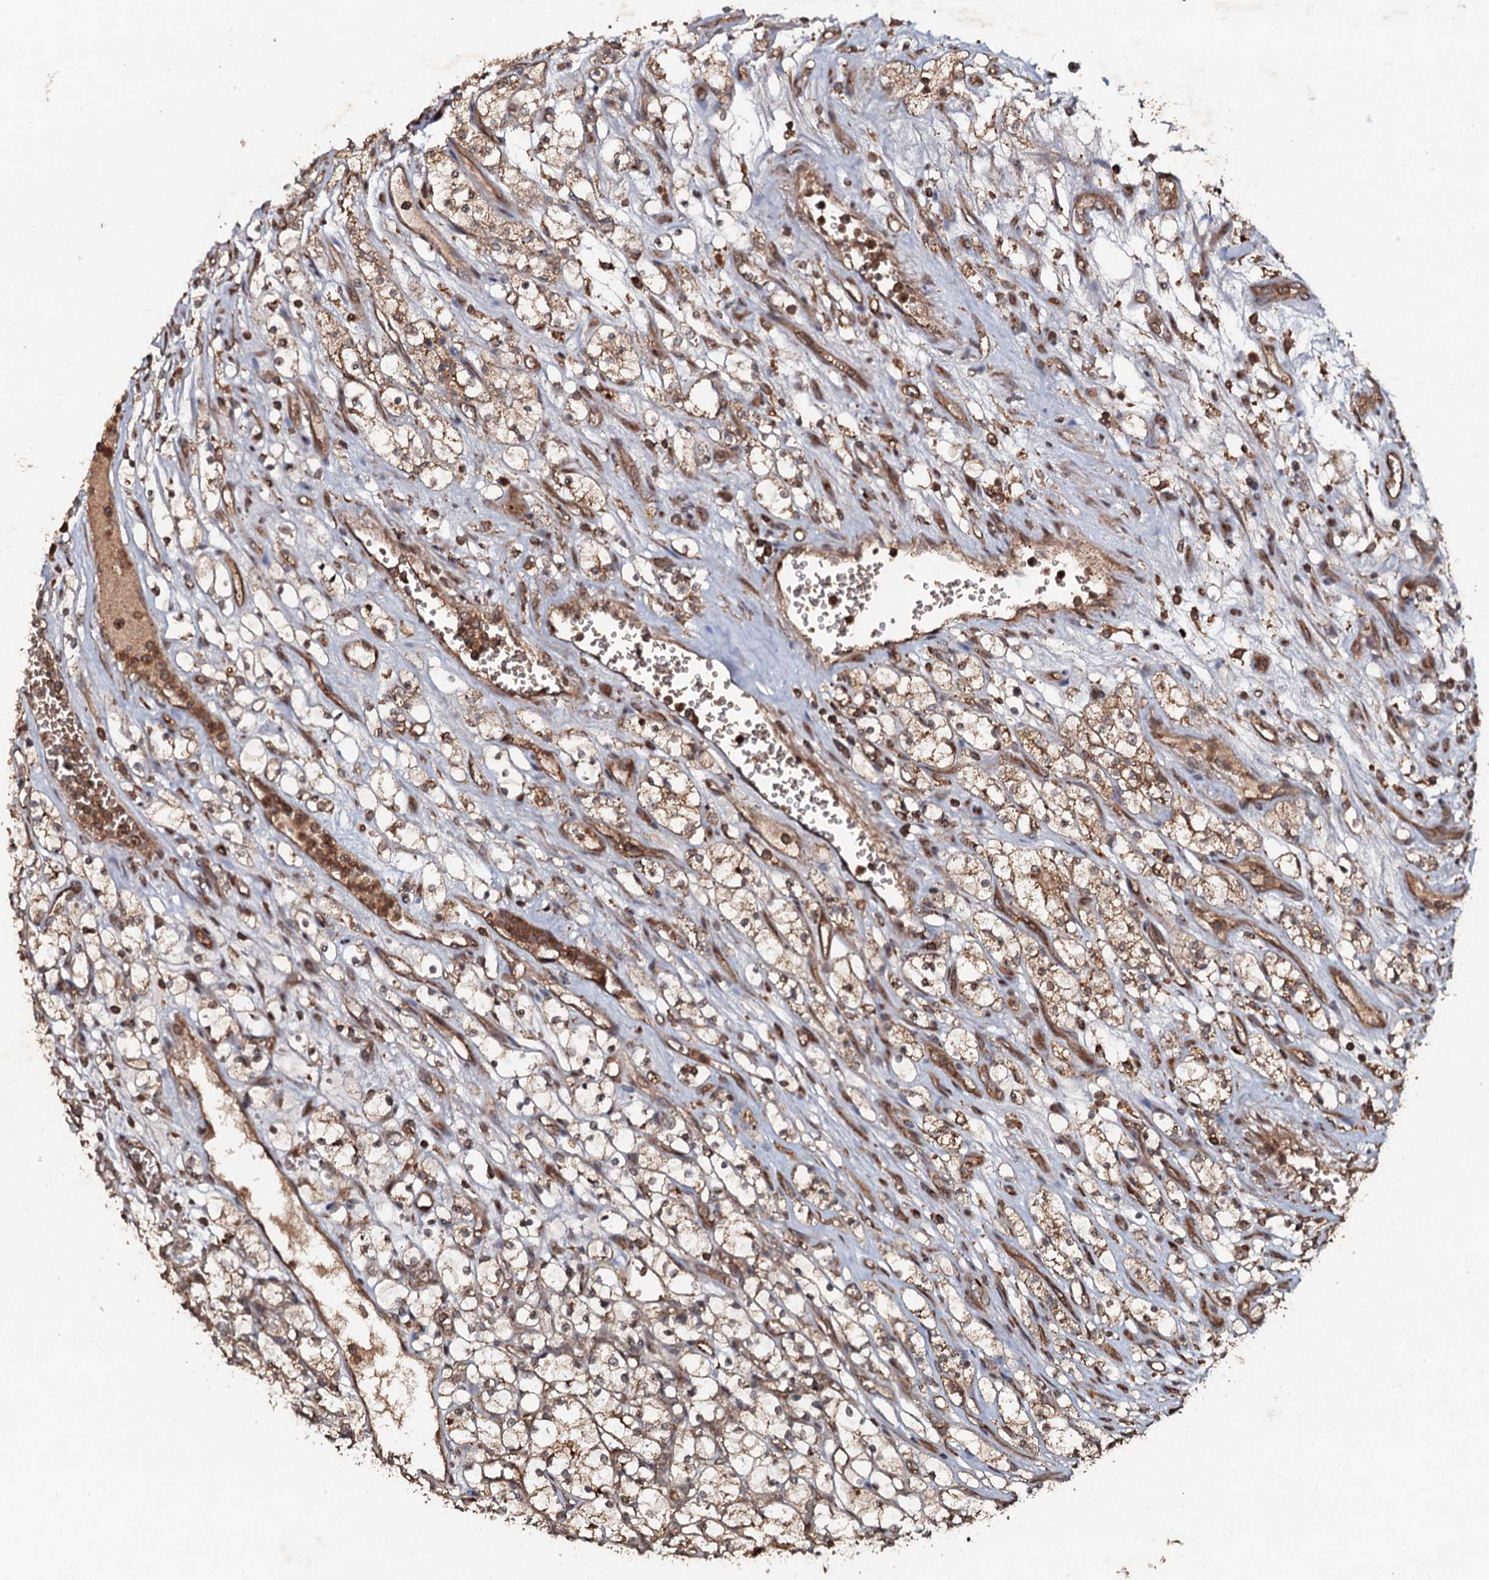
{"staining": {"intensity": "moderate", "quantity": "25%-75%", "location": "cytoplasmic/membranous"}, "tissue": "renal cancer", "cell_type": "Tumor cells", "image_type": "cancer", "snomed": [{"axis": "morphology", "description": "Adenocarcinoma, NOS"}, {"axis": "topography", "description": "Kidney"}], "caption": "This is a photomicrograph of immunohistochemistry (IHC) staining of renal cancer (adenocarcinoma), which shows moderate staining in the cytoplasmic/membranous of tumor cells.", "gene": "ADGRG3", "patient": {"sex": "female", "age": 69}}